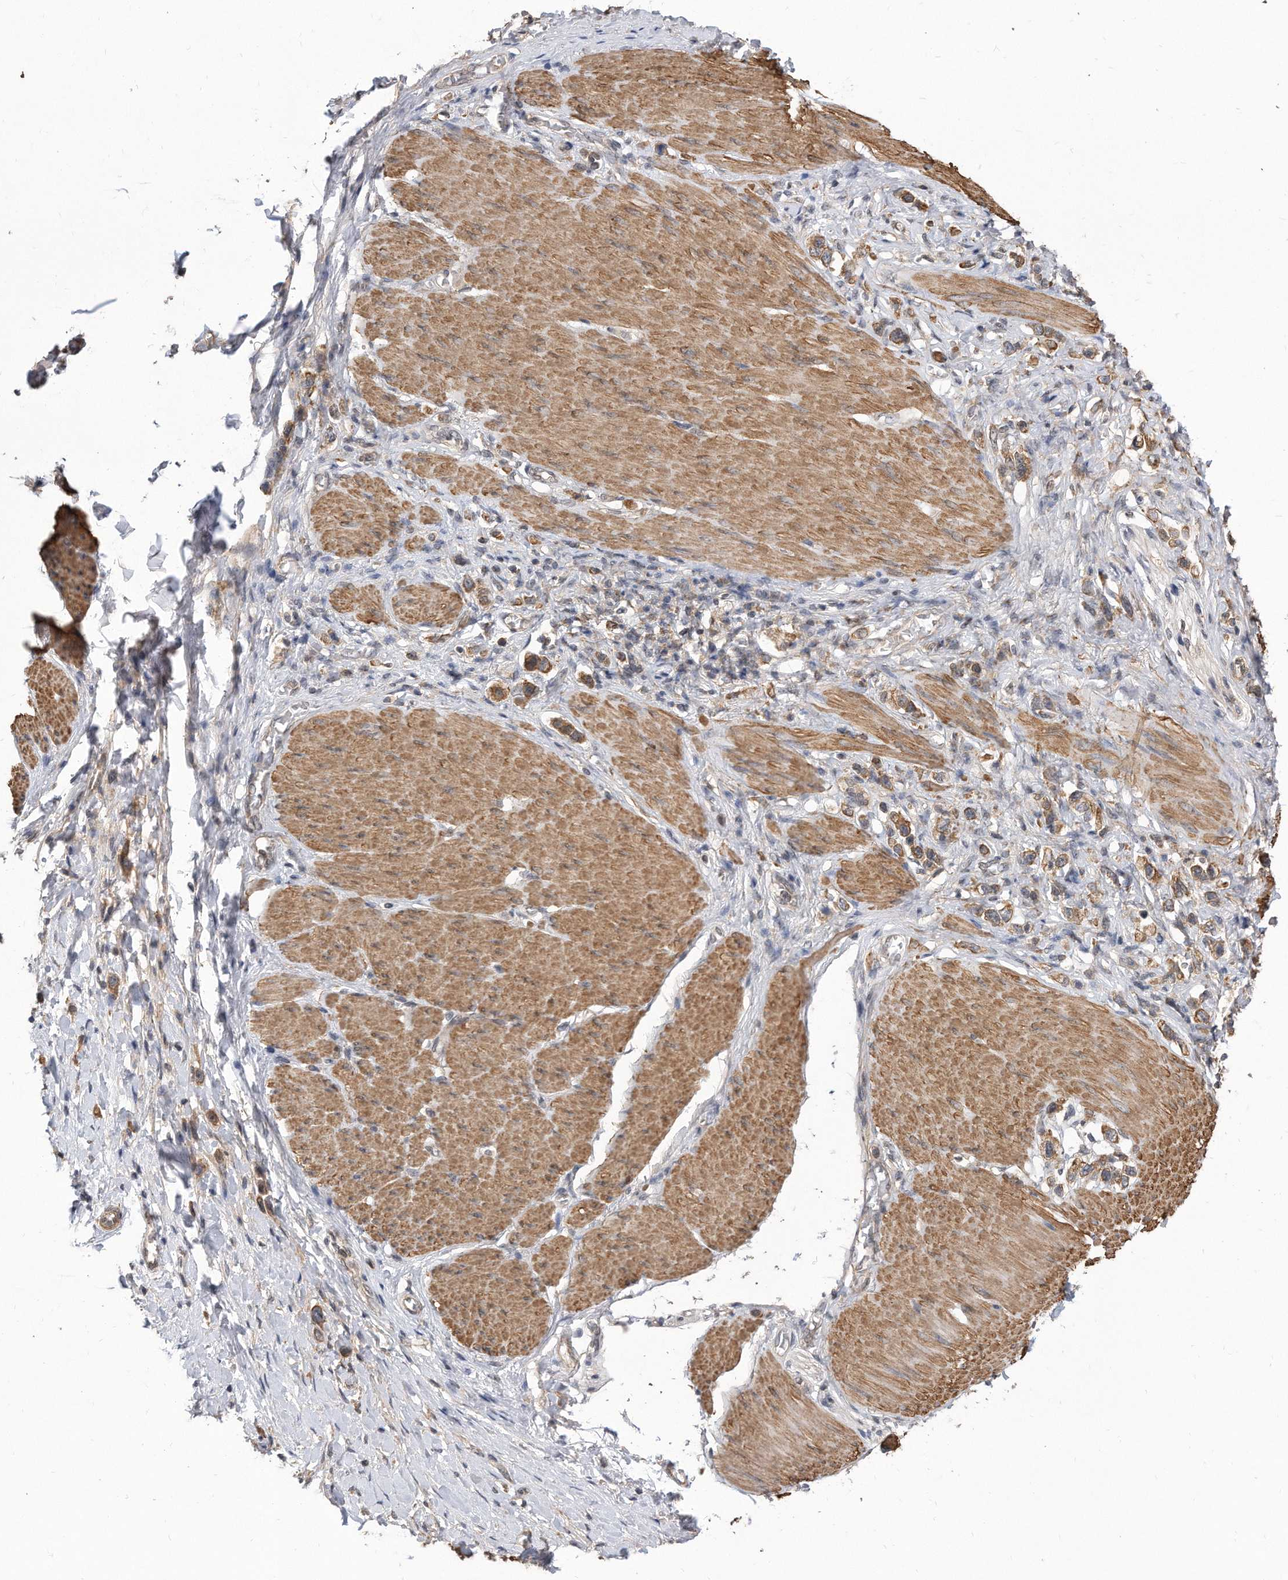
{"staining": {"intensity": "moderate", "quantity": ">75%", "location": "cytoplasmic/membranous"}, "tissue": "stomach cancer", "cell_type": "Tumor cells", "image_type": "cancer", "snomed": [{"axis": "morphology", "description": "Adenocarcinoma, NOS"}, {"axis": "topography", "description": "Stomach"}], "caption": "Stomach cancer (adenocarcinoma) was stained to show a protein in brown. There is medium levels of moderate cytoplasmic/membranous staining in approximately >75% of tumor cells.", "gene": "TCP1", "patient": {"sex": "female", "age": 65}}